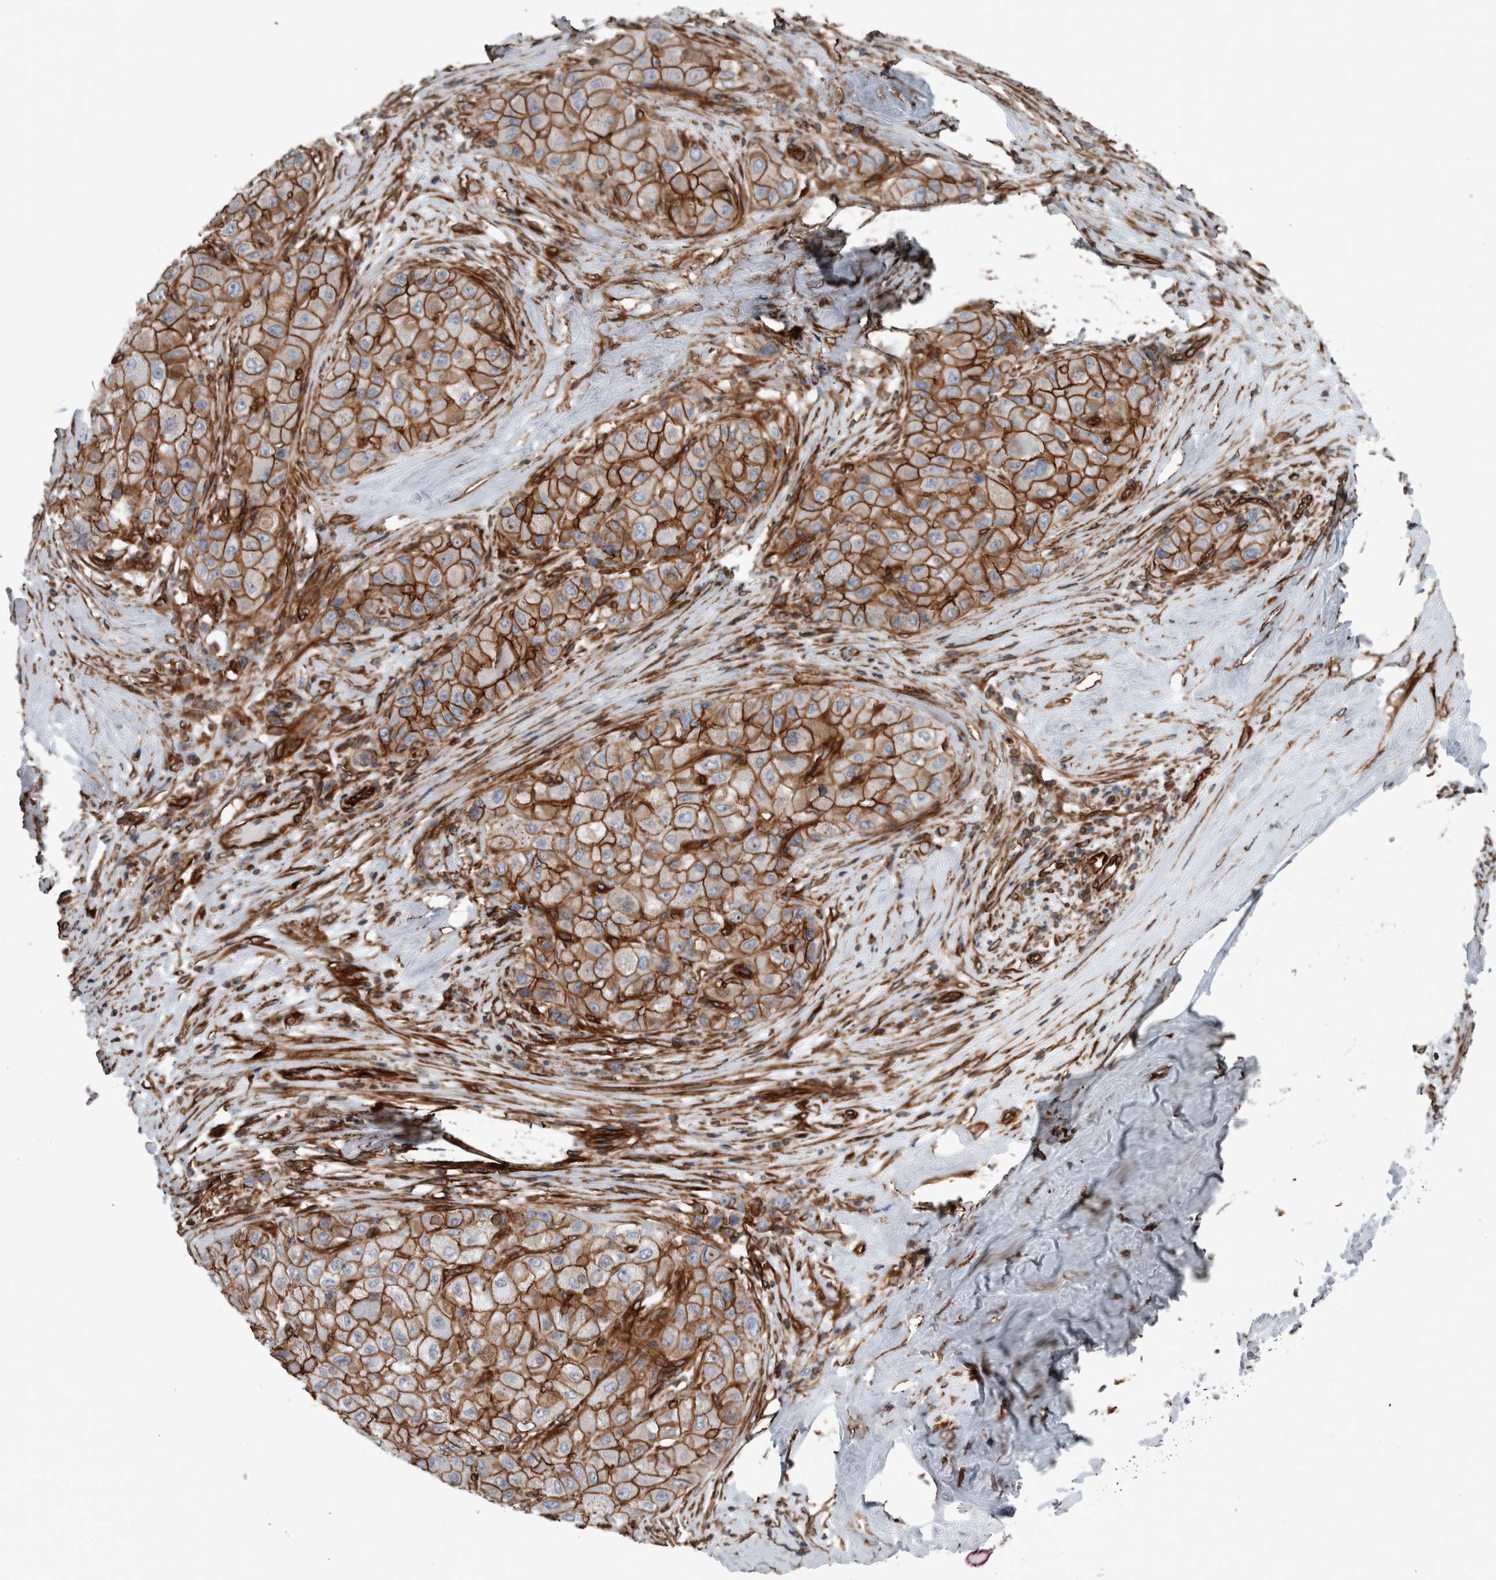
{"staining": {"intensity": "strong", "quantity": ">75%", "location": "cytoplasmic/membranous"}, "tissue": "liver cancer", "cell_type": "Tumor cells", "image_type": "cancer", "snomed": [{"axis": "morphology", "description": "Carcinoma, Hepatocellular, NOS"}, {"axis": "topography", "description": "Liver"}], "caption": "Immunohistochemistry of liver cancer (hepatocellular carcinoma) exhibits high levels of strong cytoplasmic/membranous staining in about >75% of tumor cells. (DAB (3,3'-diaminobenzidine) IHC with brightfield microscopy, high magnification).", "gene": "PLEC", "patient": {"sex": "male", "age": 80}}